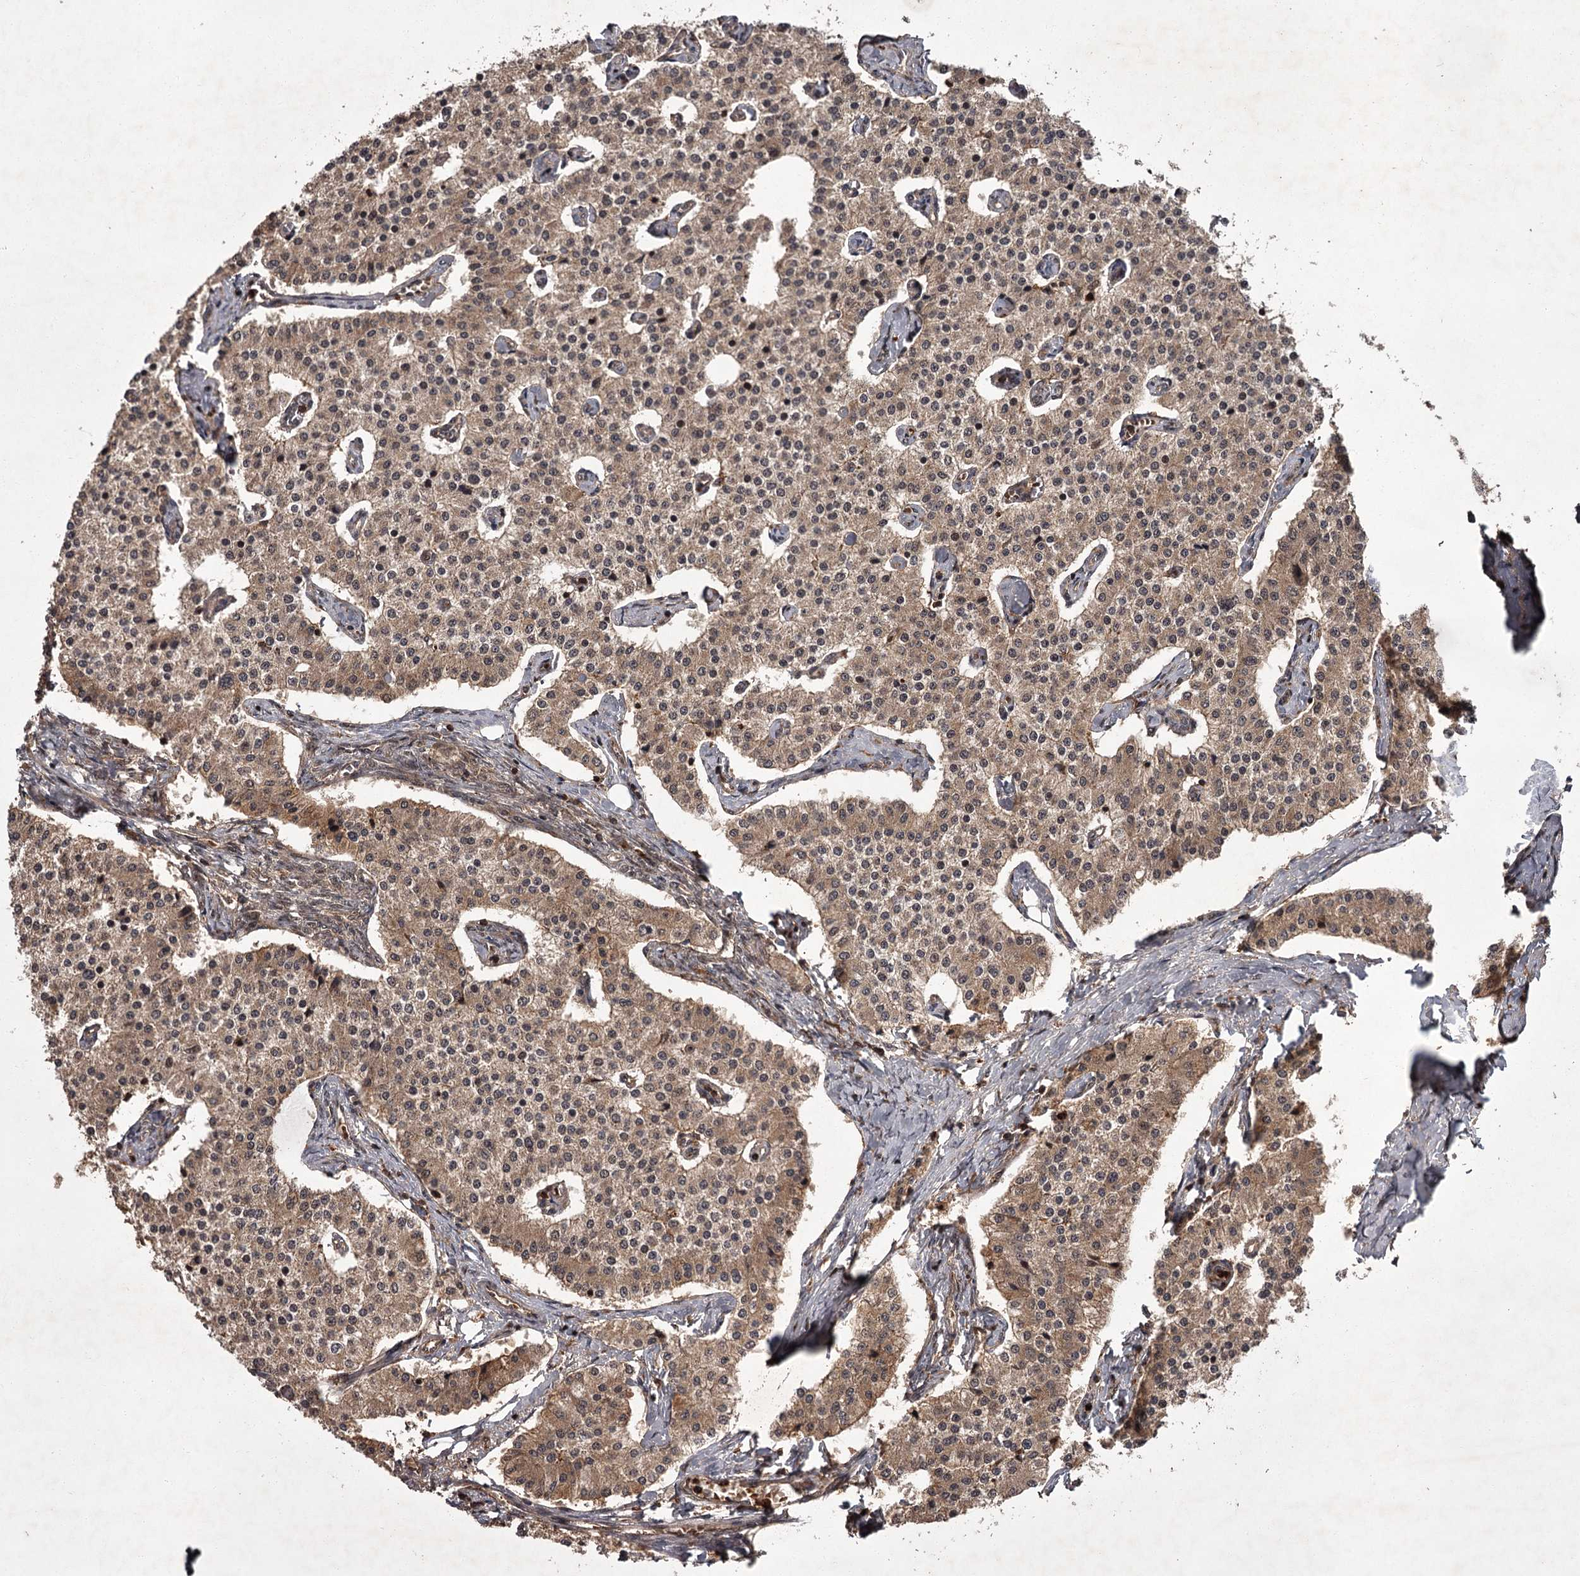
{"staining": {"intensity": "moderate", "quantity": ">75%", "location": "cytoplasmic/membranous"}, "tissue": "carcinoid", "cell_type": "Tumor cells", "image_type": "cancer", "snomed": [{"axis": "morphology", "description": "Carcinoid, malignant, NOS"}, {"axis": "topography", "description": "Colon"}], "caption": "Immunohistochemical staining of malignant carcinoid reveals medium levels of moderate cytoplasmic/membranous staining in about >75% of tumor cells.", "gene": "TBC1D23", "patient": {"sex": "female", "age": 52}}